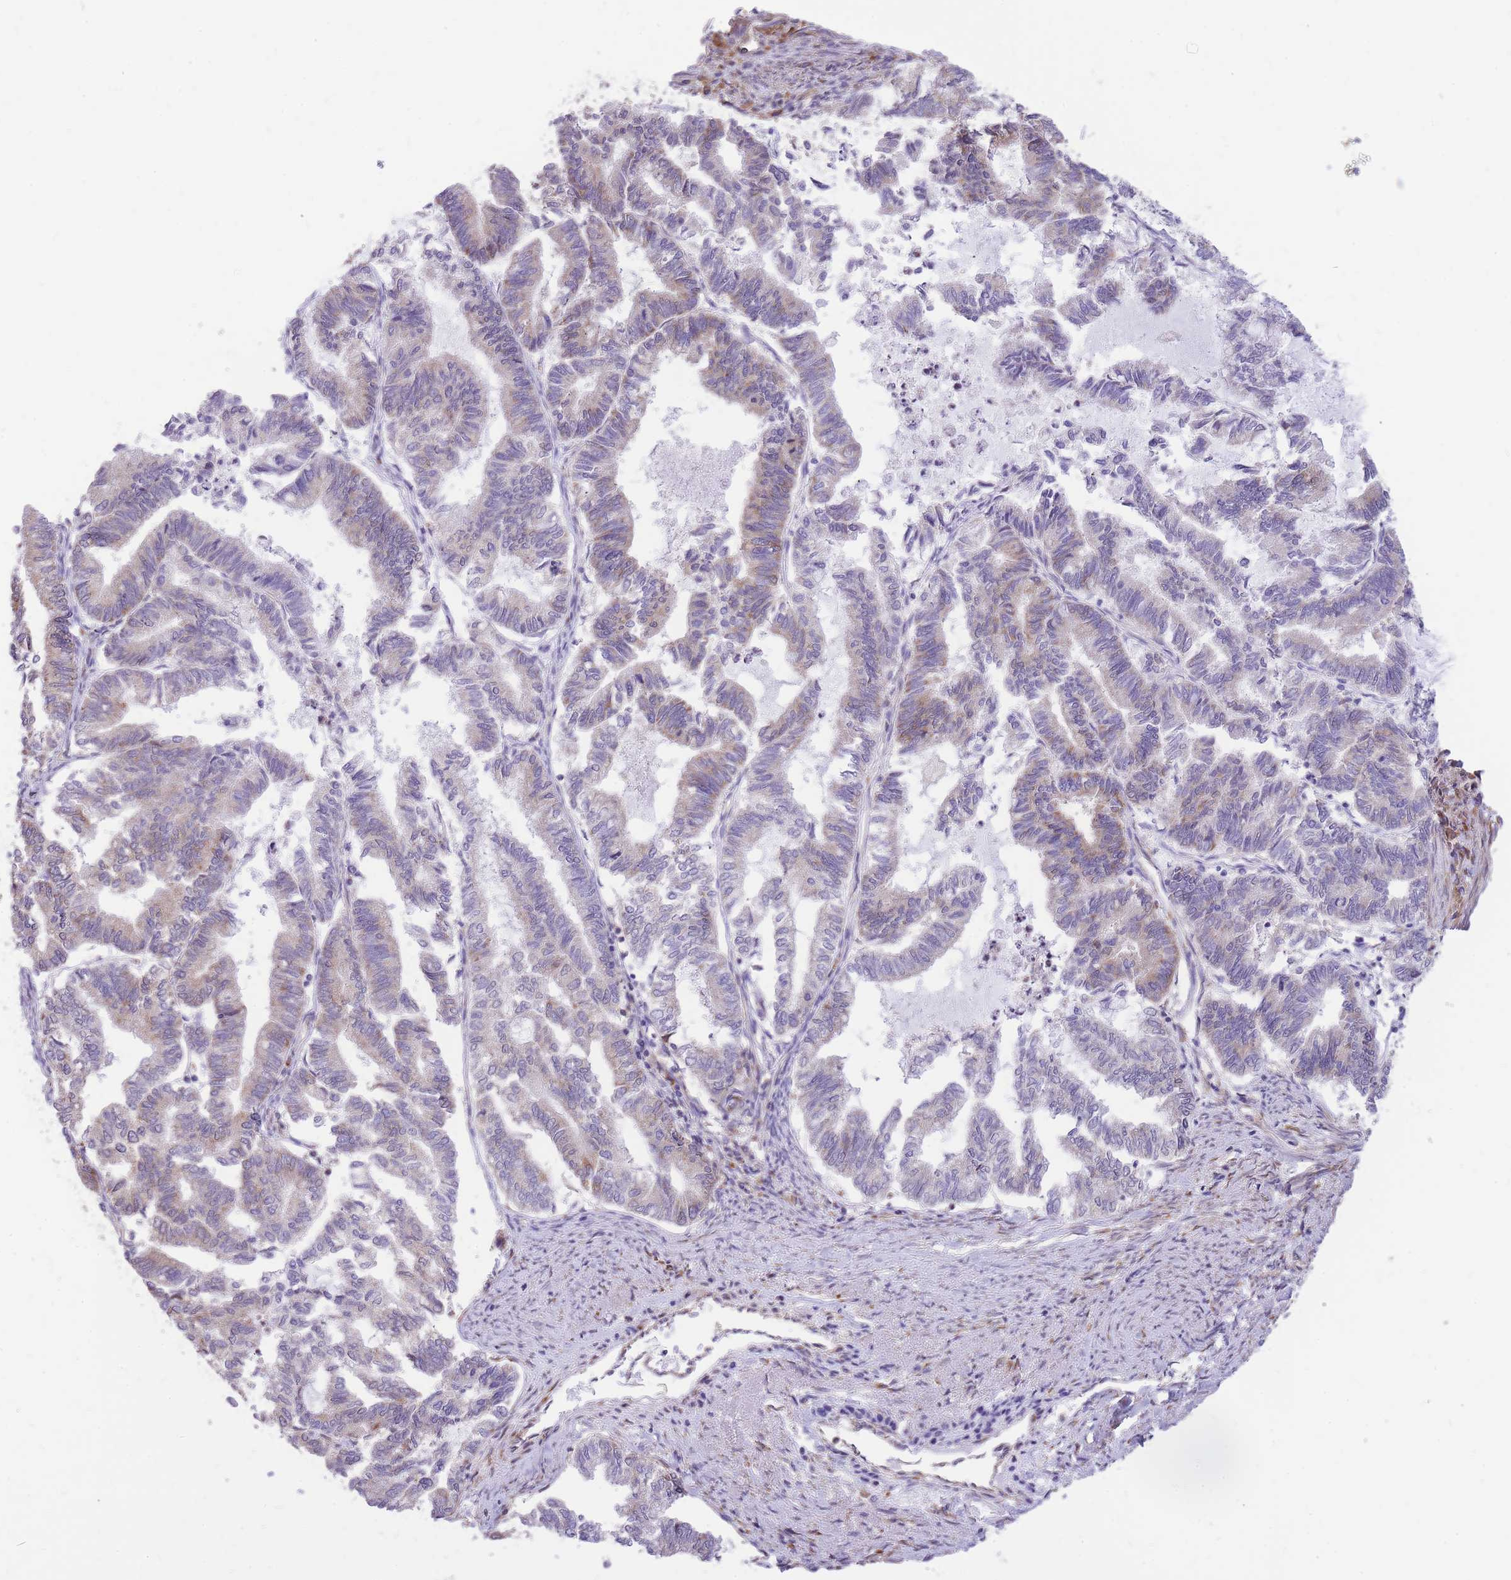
{"staining": {"intensity": "negative", "quantity": "none", "location": "none"}, "tissue": "endometrial cancer", "cell_type": "Tumor cells", "image_type": "cancer", "snomed": [{"axis": "morphology", "description": "Adenocarcinoma, NOS"}, {"axis": "topography", "description": "Endometrium"}], "caption": "Immunohistochemistry (IHC) image of neoplastic tissue: endometrial cancer stained with DAB (3,3'-diaminobenzidine) demonstrates no significant protein positivity in tumor cells.", "gene": "GBP7", "patient": {"sex": "female", "age": 79}}